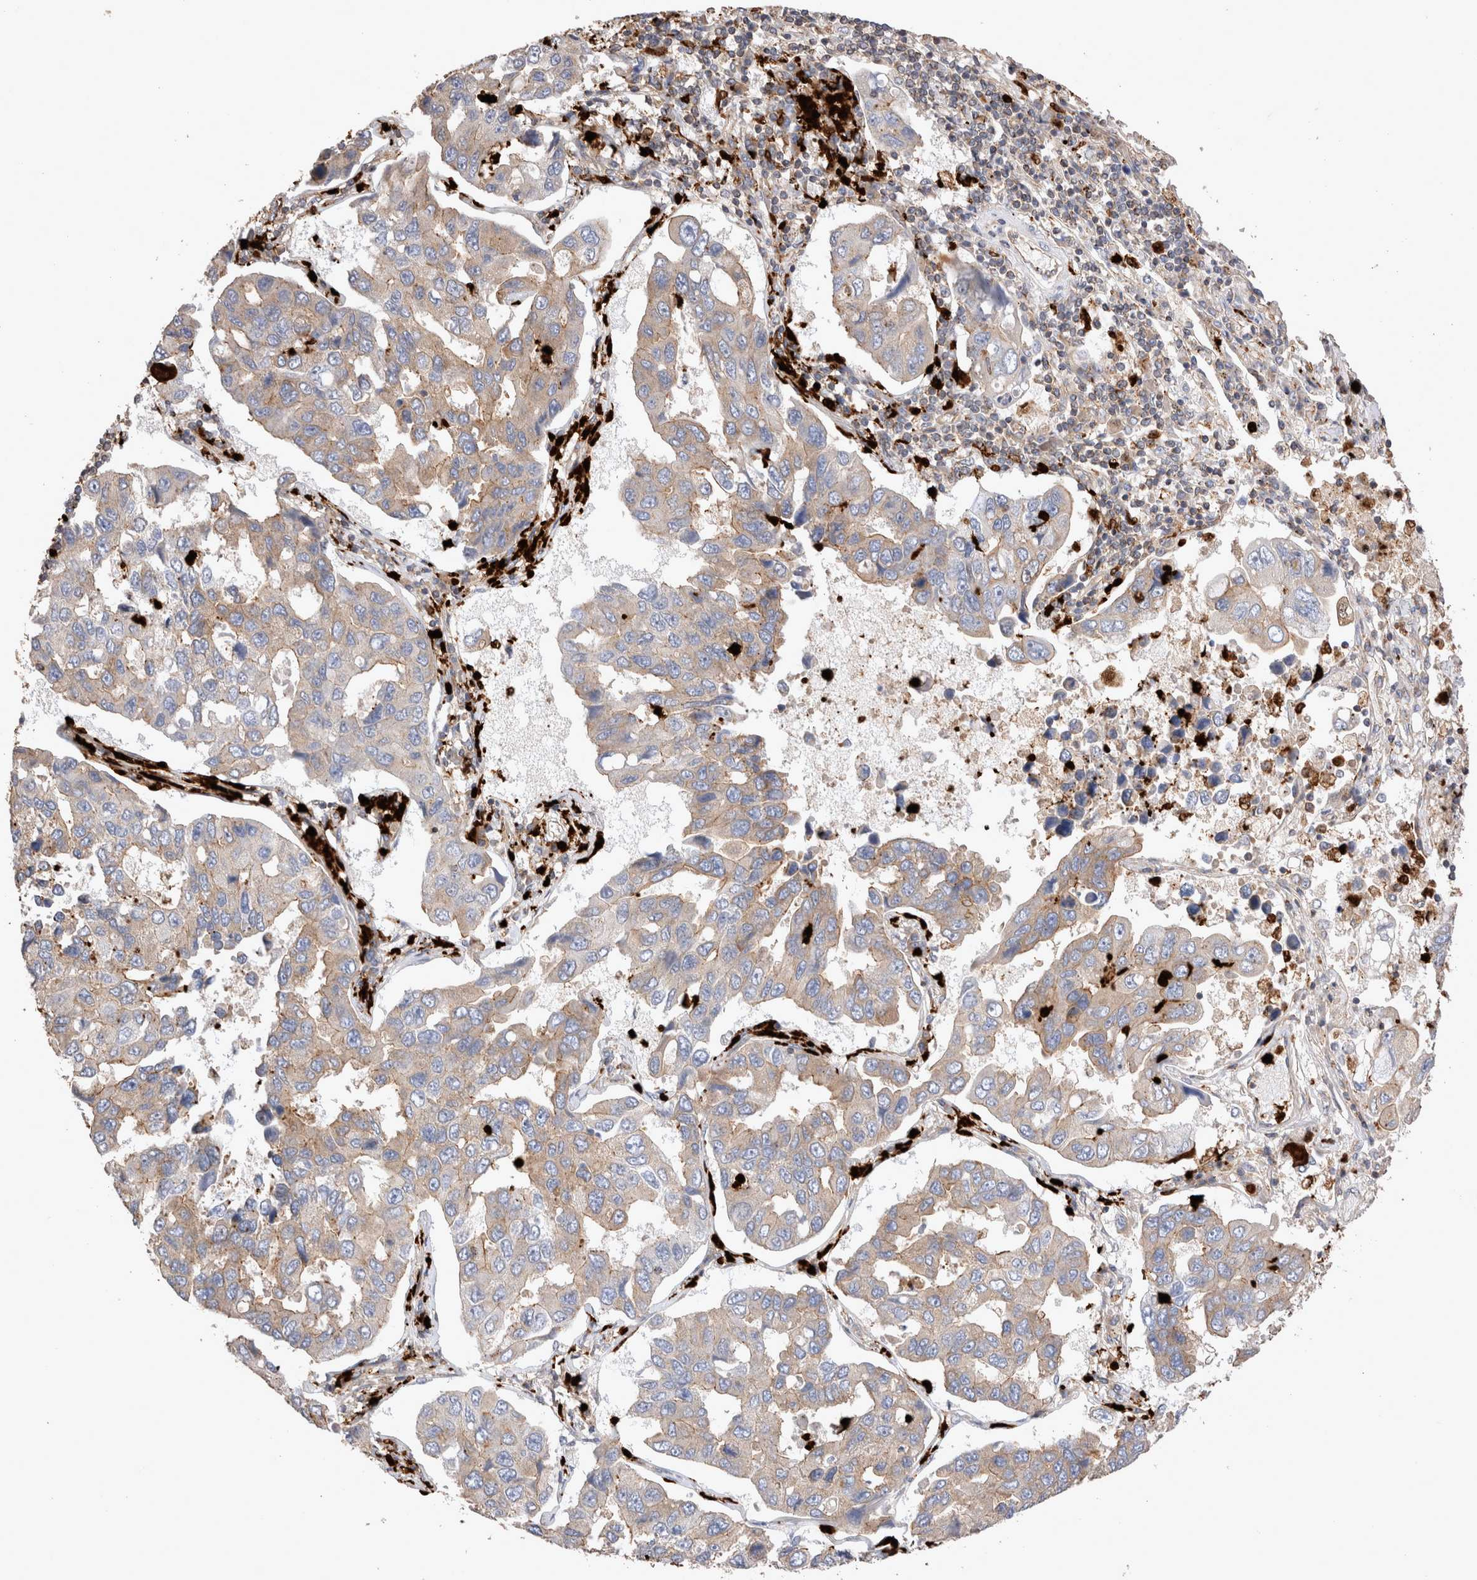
{"staining": {"intensity": "weak", "quantity": ">75%", "location": "cytoplasmic/membranous"}, "tissue": "lung cancer", "cell_type": "Tumor cells", "image_type": "cancer", "snomed": [{"axis": "morphology", "description": "Adenocarcinoma, NOS"}, {"axis": "topography", "description": "Lung"}], "caption": "Adenocarcinoma (lung) stained for a protein (brown) shows weak cytoplasmic/membranous positive positivity in approximately >75% of tumor cells.", "gene": "NXT2", "patient": {"sex": "male", "age": 64}}